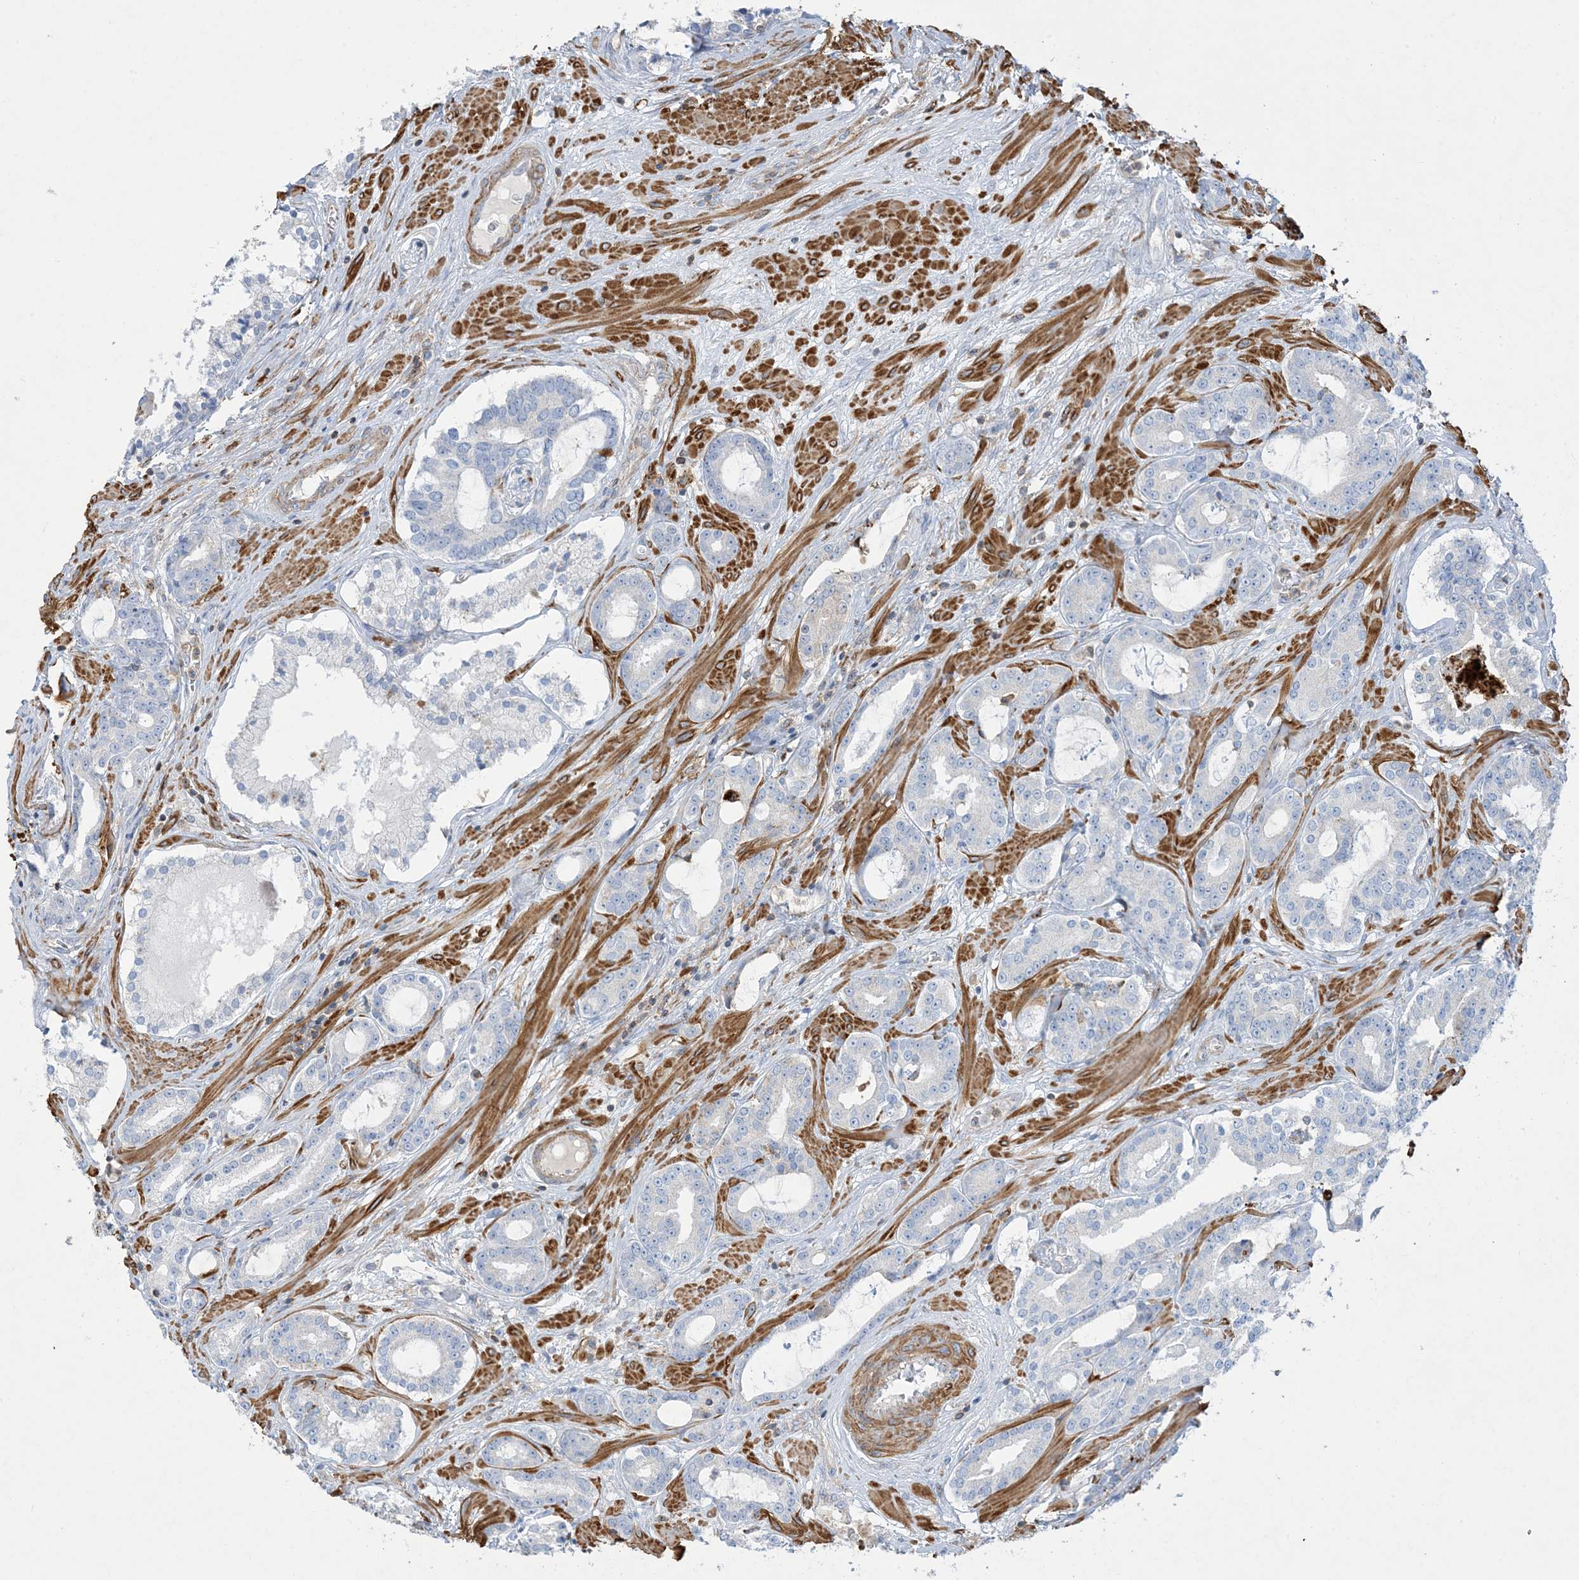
{"staining": {"intensity": "negative", "quantity": "none", "location": "none"}, "tissue": "prostate cancer", "cell_type": "Tumor cells", "image_type": "cancer", "snomed": [{"axis": "morphology", "description": "Adenocarcinoma, High grade"}, {"axis": "topography", "description": "Prostate"}], "caption": "The IHC histopathology image has no significant staining in tumor cells of prostate cancer tissue. Brightfield microscopy of immunohistochemistry stained with DAB (3,3'-diaminobenzidine) (brown) and hematoxylin (blue), captured at high magnification.", "gene": "GTF3C2", "patient": {"sex": "male", "age": 58}}